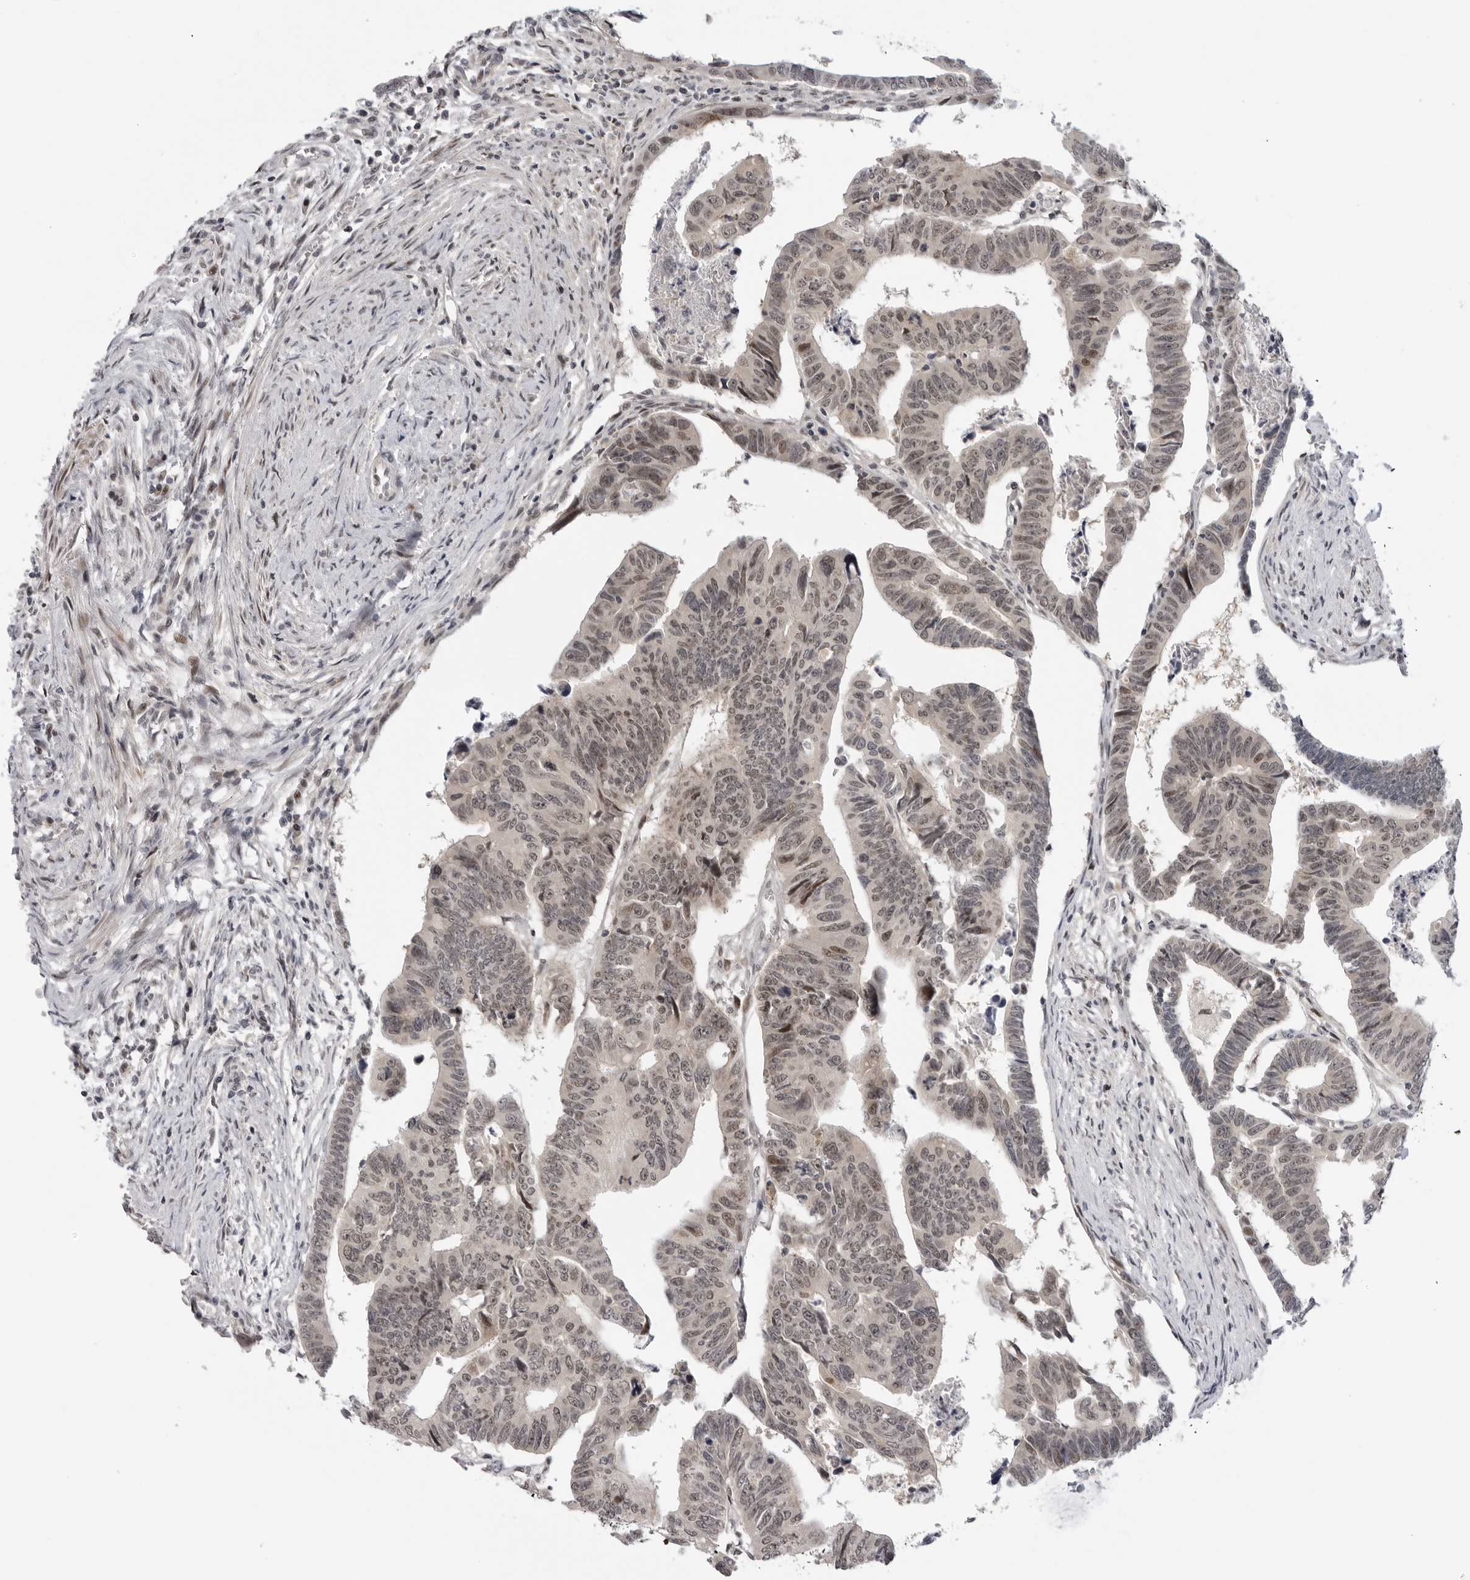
{"staining": {"intensity": "weak", "quantity": ">75%", "location": "nuclear"}, "tissue": "colorectal cancer", "cell_type": "Tumor cells", "image_type": "cancer", "snomed": [{"axis": "morphology", "description": "Adenocarcinoma, NOS"}, {"axis": "topography", "description": "Rectum"}], "caption": "IHC photomicrograph of human colorectal cancer stained for a protein (brown), which exhibits low levels of weak nuclear positivity in approximately >75% of tumor cells.", "gene": "ALPK2", "patient": {"sex": "female", "age": 65}}